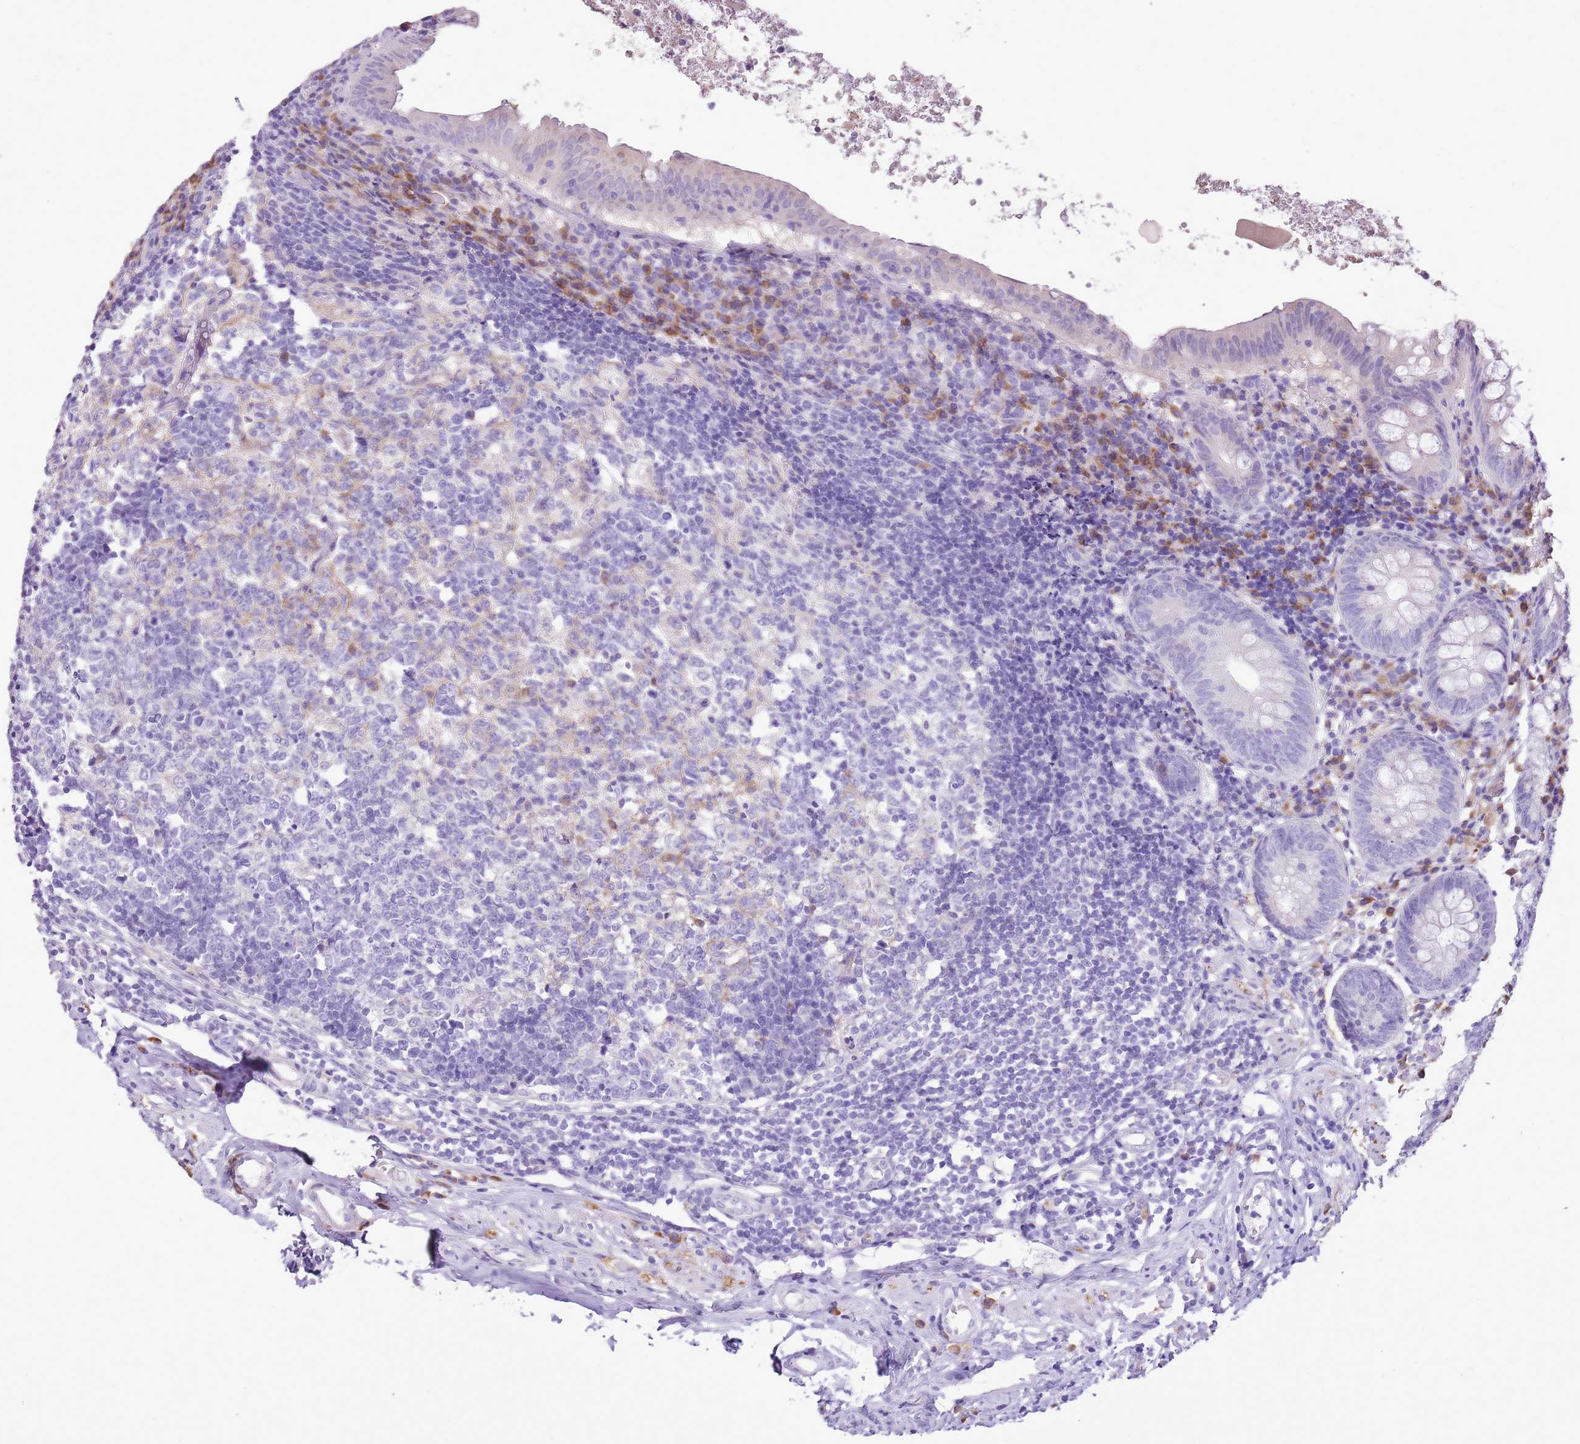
{"staining": {"intensity": "negative", "quantity": "none", "location": "none"}, "tissue": "appendix", "cell_type": "Glandular cells", "image_type": "normal", "snomed": [{"axis": "morphology", "description": "Normal tissue, NOS"}, {"axis": "topography", "description": "Appendix"}], "caption": "Photomicrograph shows no significant protein positivity in glandular cells of normal appendix. Nuclei are stained in blue.", "gene": "AAR2", "patient": {"sex": "female", "age": 54}}